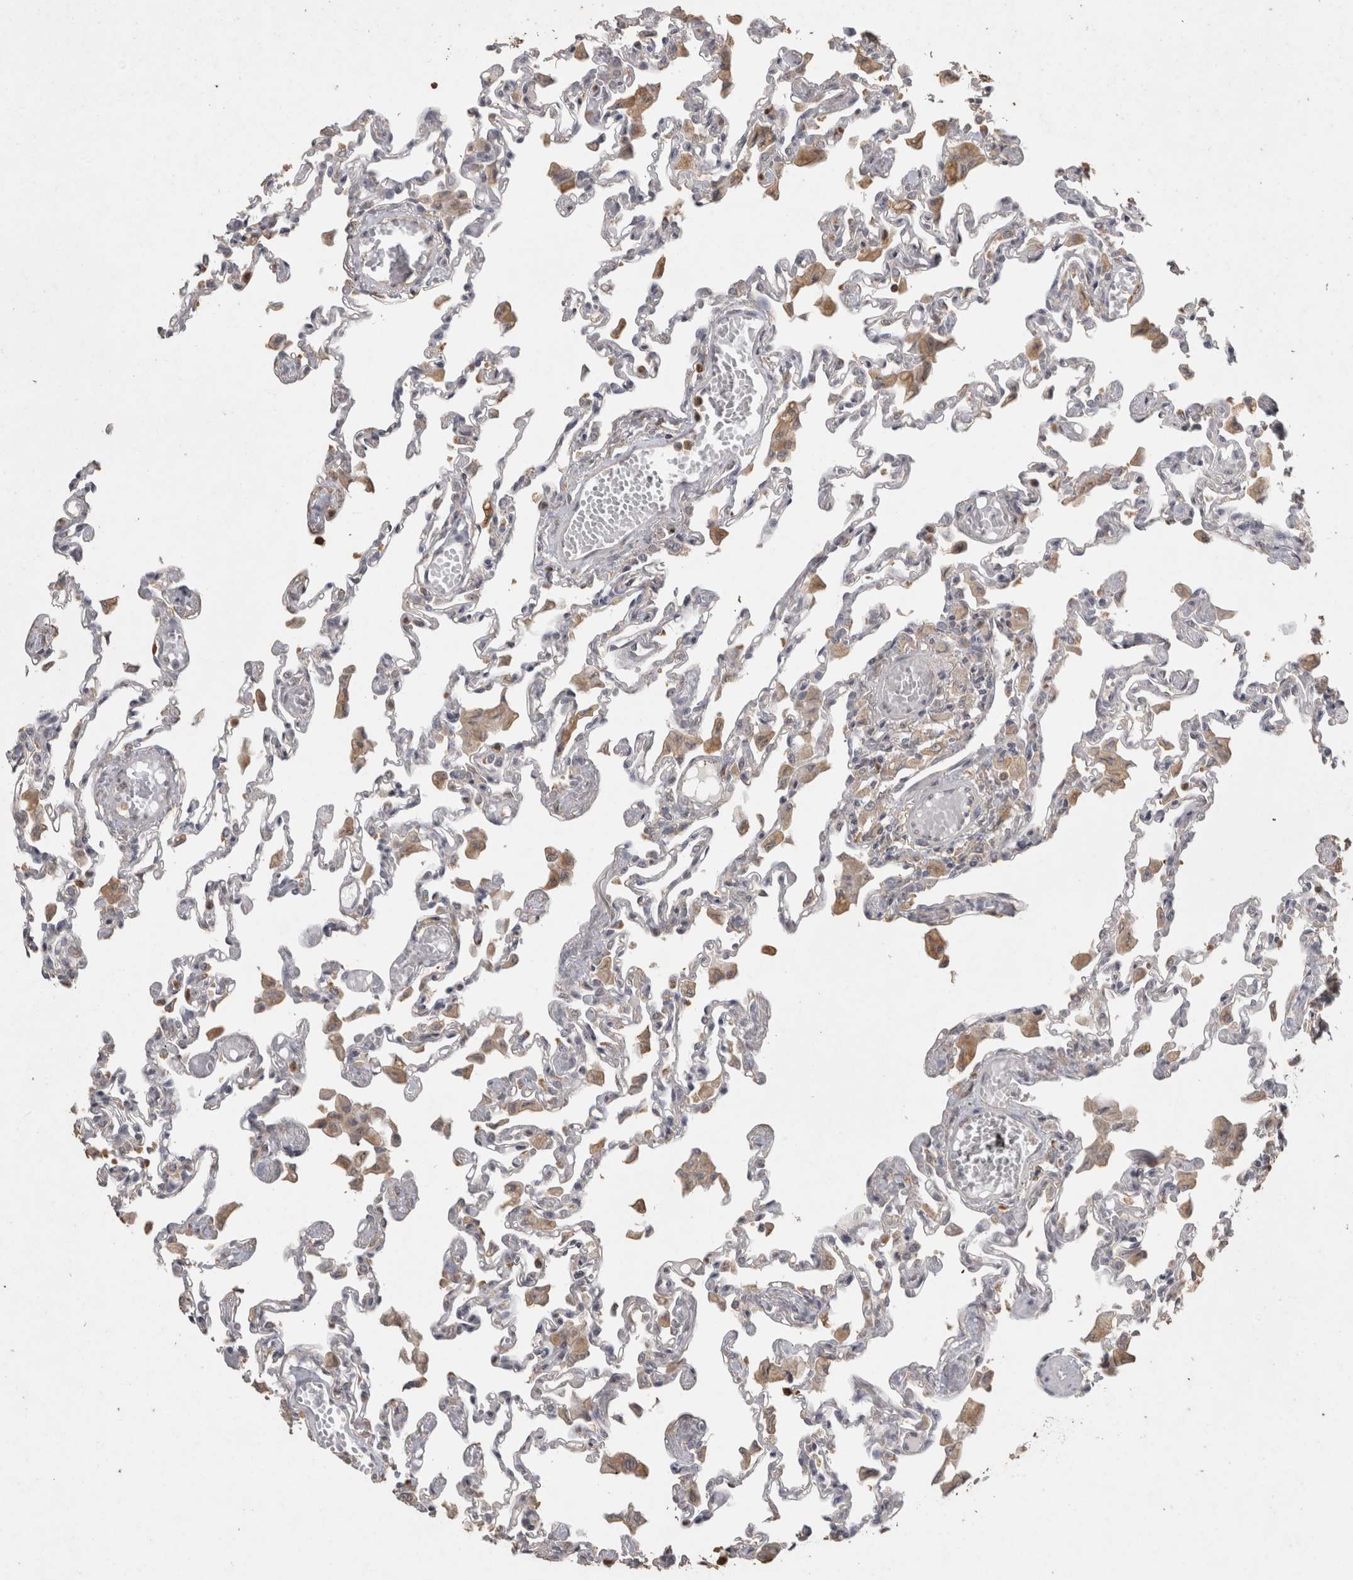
{"staining": {"intensity": "negative", "quantity": "none", "location": "none"}, "tissue": "lung", "cell_type": "Alveolar cells", "image_type": "normal", "snomed": [{"axis": "morphology", "description": "Normal tissue, NOS"}, {"axis": "topography", "description": "Bronchus"}, {"axis": "topography", "description": "Lung"}], "caption": "DAB immunohistochemical staining of benign lung exhibits no significant staining in alveolar cells. (Stains: DAB (3,3'-diaminobenzidine) immunohistochemistry with hematoxylin counter stain, Microscopy: brightfield microscopy at high magnification).", "gene": "REPS2", "patient": {"sex": "female", "age": 49}}